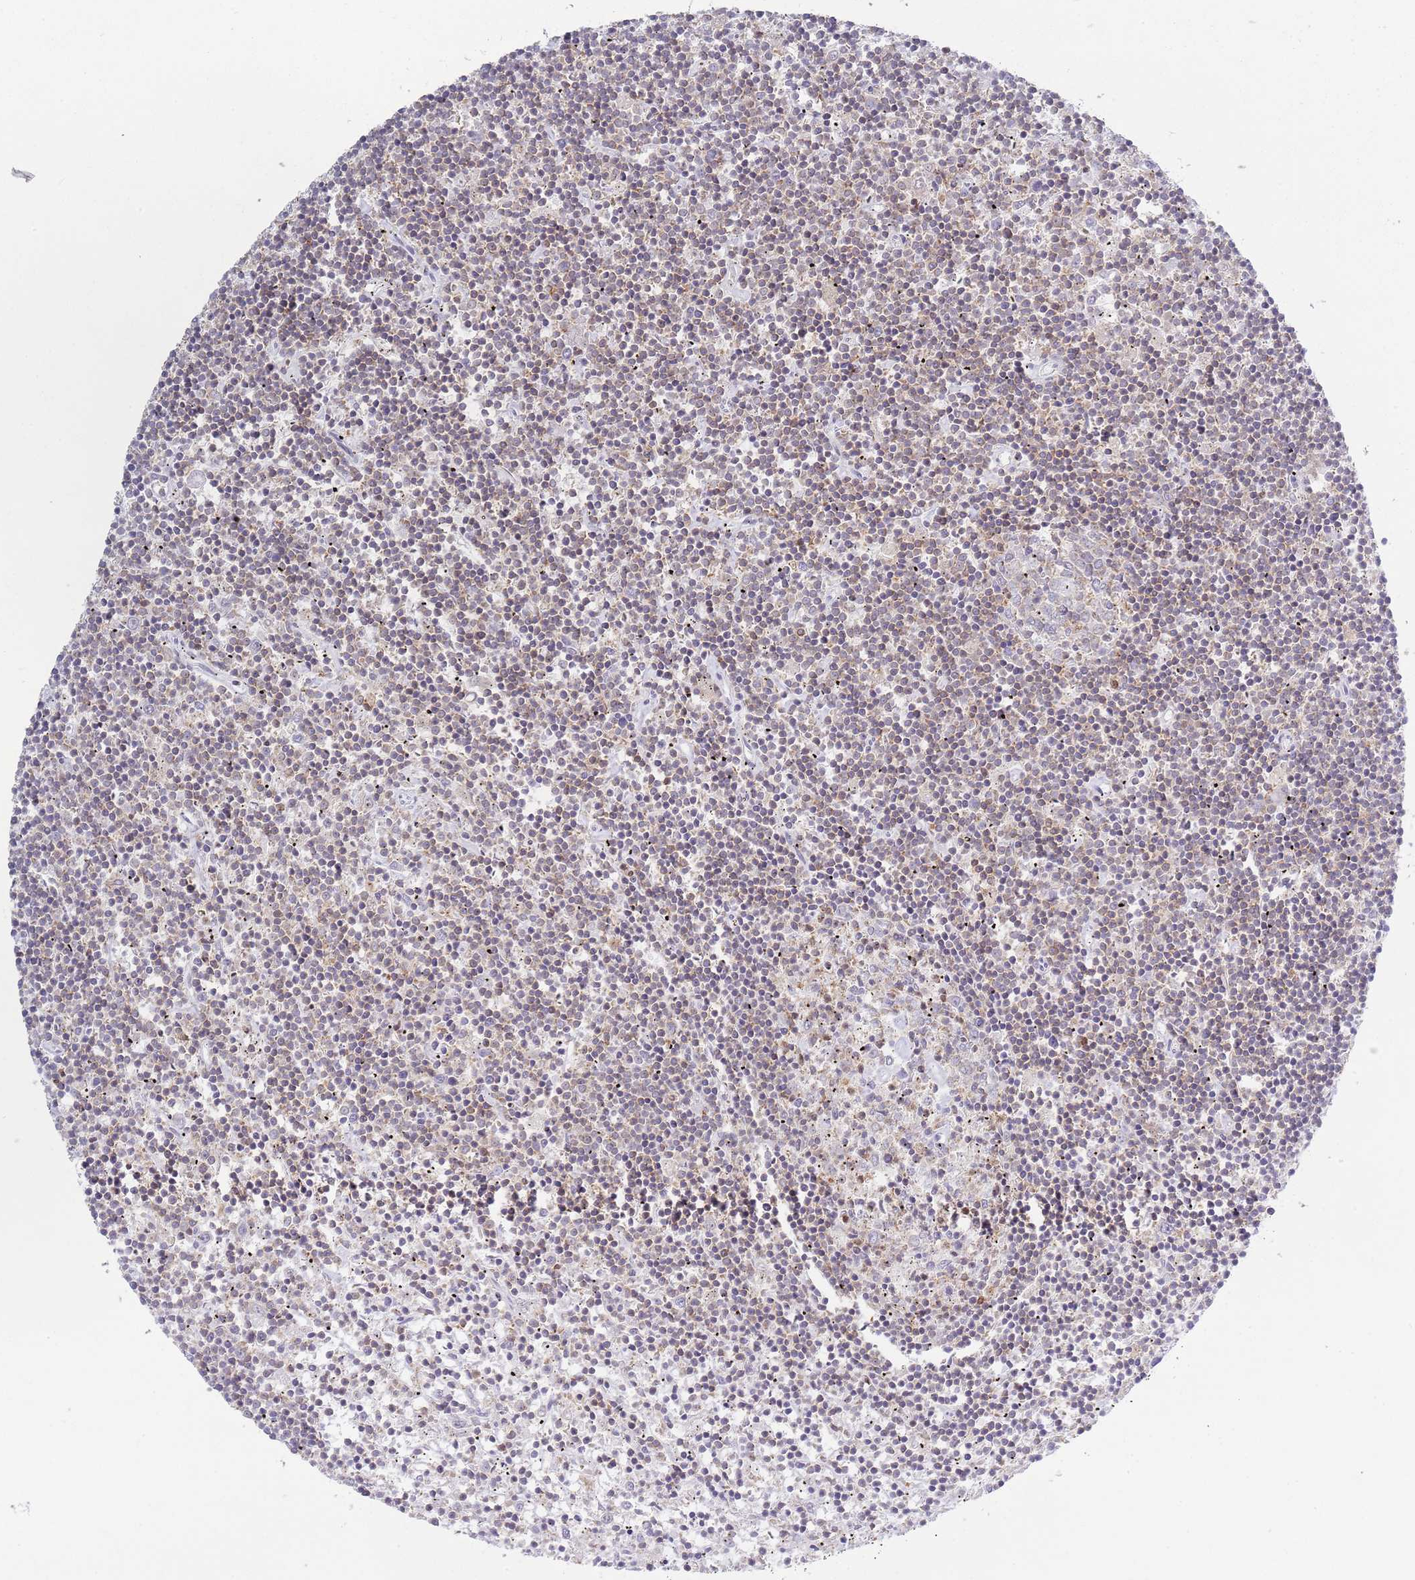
{"staining": {"intensity": "weak", "quantity": "<25%", "location": "cytoplasmic/membranous"}, "tissue": "lymphoma", "cell_type": "Tumor cells", "image_type": "cancer", "snomed": [{"axis": "morphology", "description": "Malignant lymphoma, non-Hodgkin's type, Low grade"}, {"axis": "topography", "description": "Spleen"}], "caption": "This photomicrograph is of lymphoma stained with immunohistochemistry to label a protein in brown with the nuclei are counter-stained blue. There is no staining in tumor cells.", "gene": "LPXN", "patient": {"sex": "male", "age": 76}}